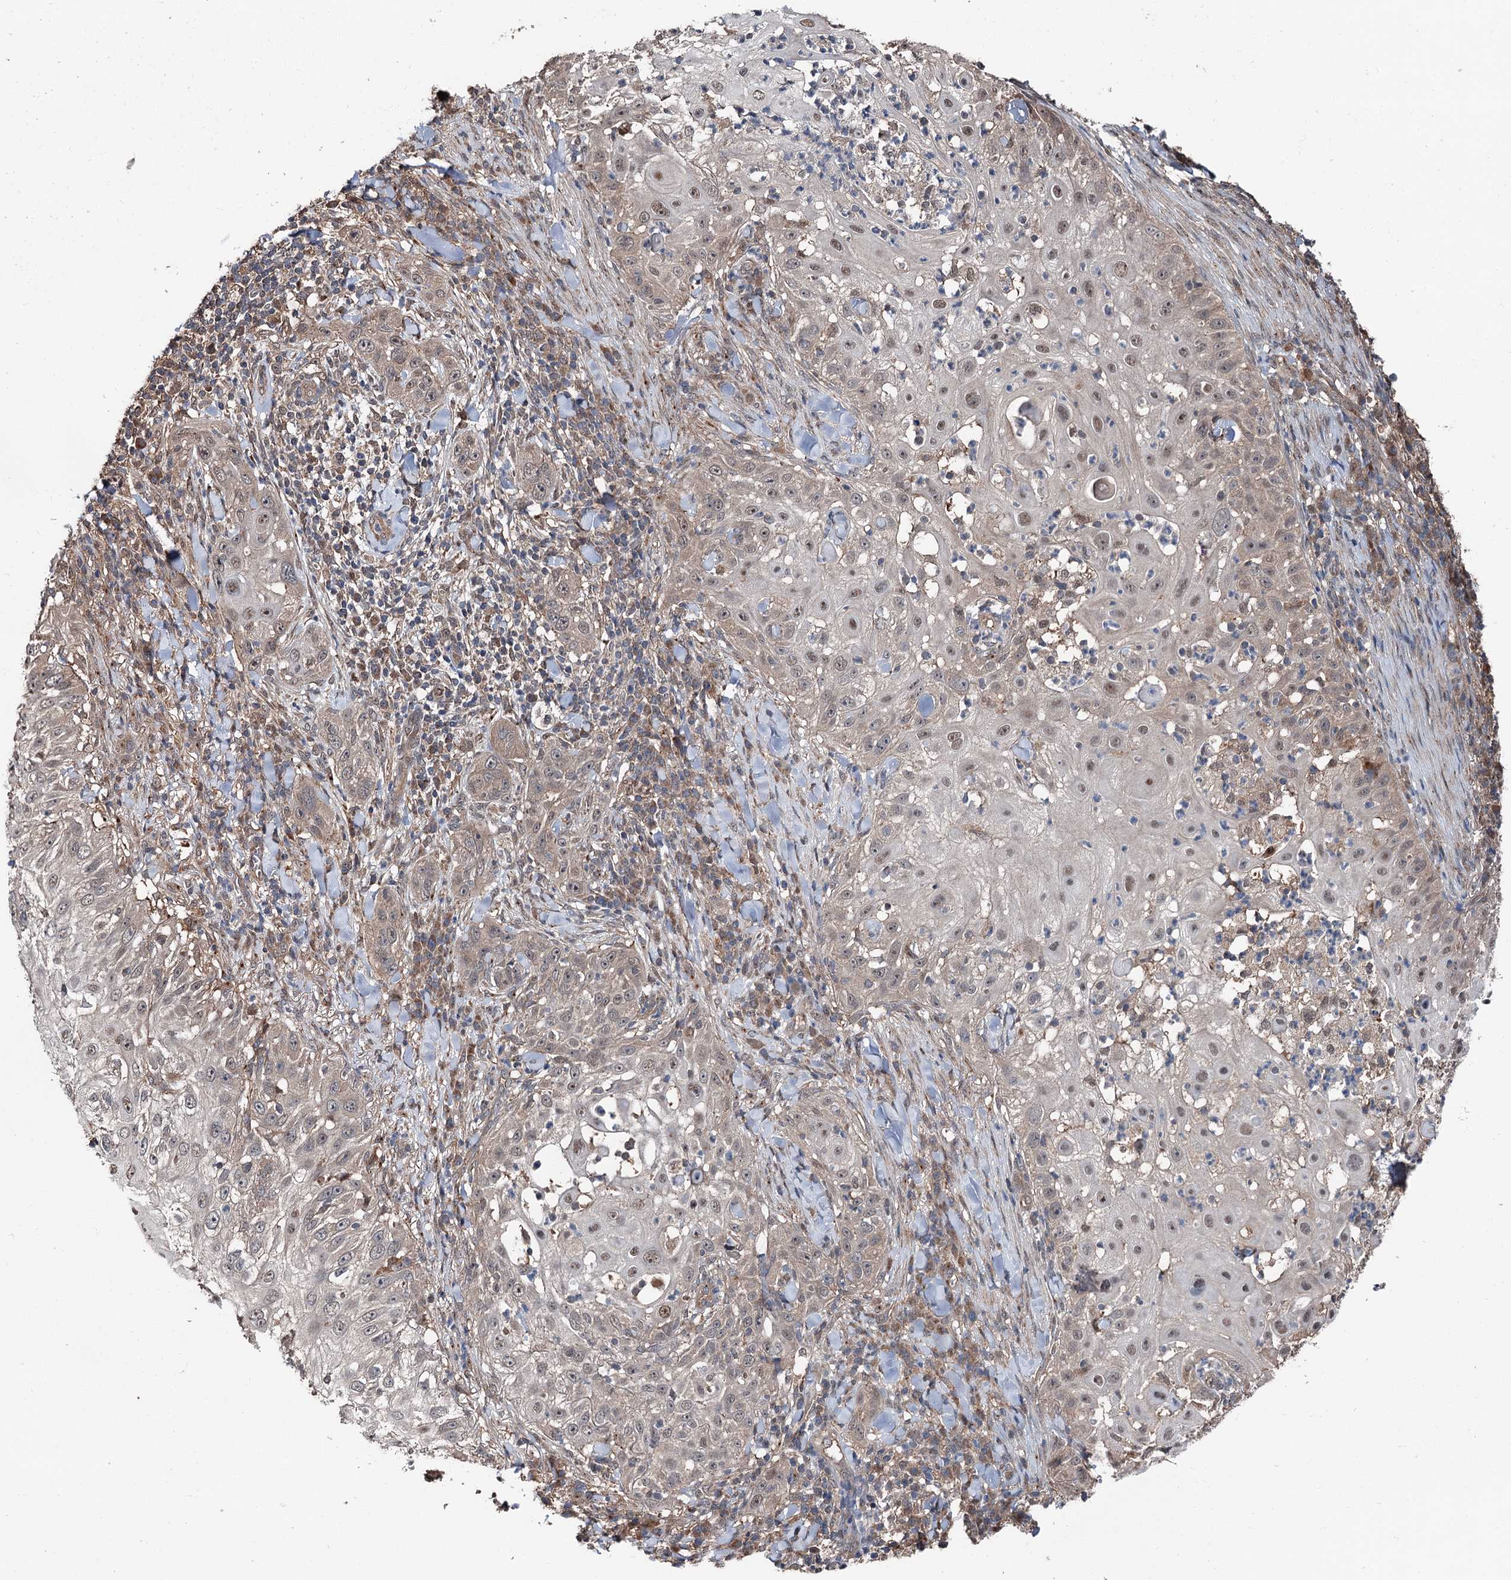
{"staining": {"intensity": "weak", "quantity": "25%-75%", "location": "cytoplasmic/membranous,nuclear"}, "tissue": "skin cancer", "cell_type": "Tumor cells", "image_type": "cancer", "snomed": [{"axis": "morphology", "description": "Squamous cell carcinoma, NOS"}, {"axis": "topography", "description": "Skin"}], "caption": "Immunohistochemical staining of human skin cancer (squamous cell carcinoma) displays low levels of weak cytoplasmic/membranous and nuclear positivity in about 25%-75% of tumor cells.", "gene": "PSMD13", "patient": {"sex": "female", "age": 44}}